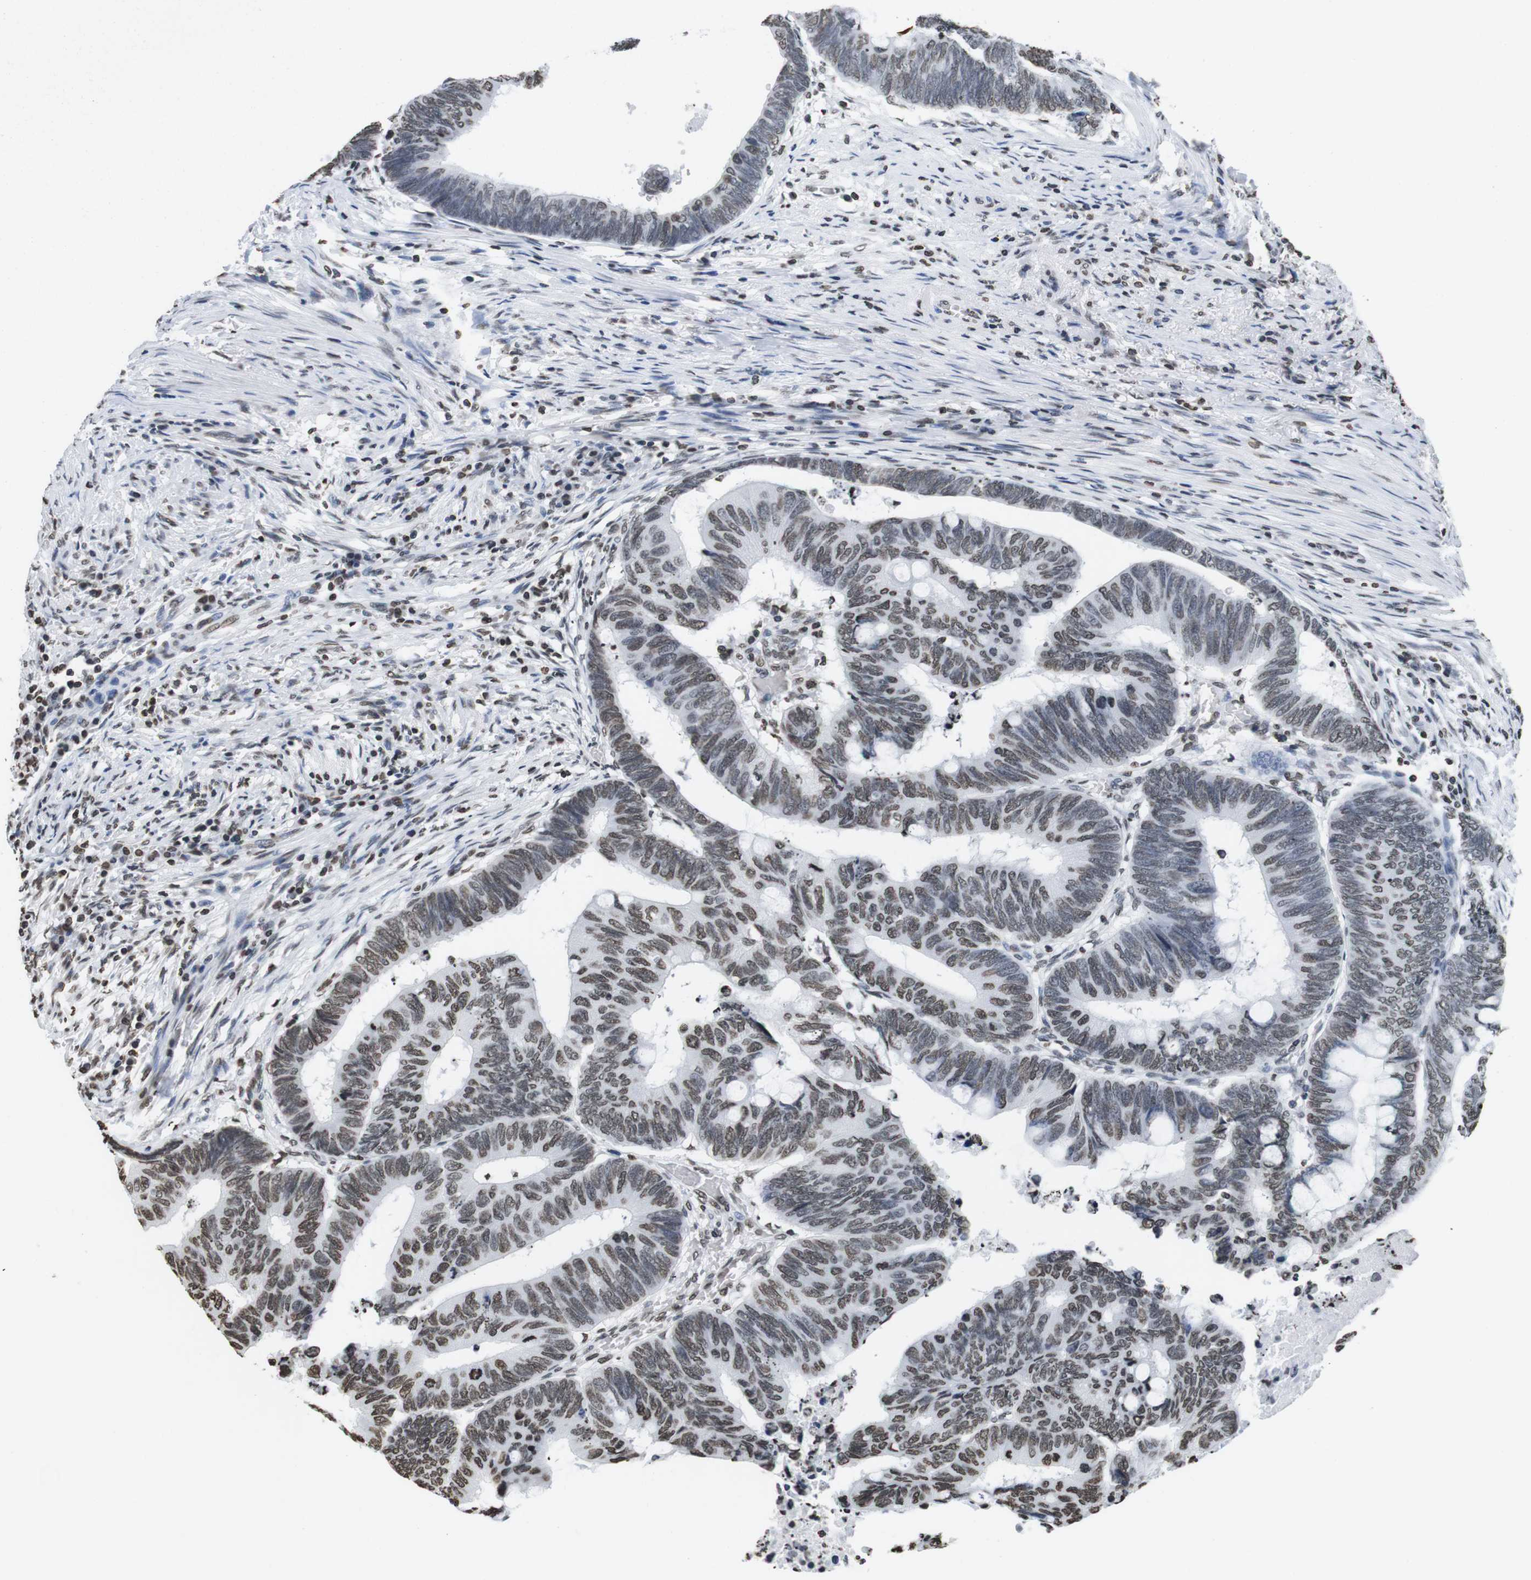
{"staining": {"intensity": "moderate", "quantity": ">75%", "location": "nuclear"}, "tissue": "colorectal cancer", "cell_type": "Tumor cells", "image_type": "cancer", "snomed": [{"axis": "morphology", "description": "Normal tissue, NOS"}, {"axis": "morphology", "description": "Adenocarcinoma, NOS"}, {"axis": "topography", "description": "Rectum"}, {"axis": "topography", "description": "Peripheral nerve tissue"}], "caption": "This micrograph demonstrates colorectal adenocarcinoma stained with immunohistochemistry to label a protein in brown. The nuclear of tumor cells show moderate positivity for the protein. Nuclei are counter-stained blue.", "gene": "BSX", "patient": {"sex": "male", "age": 92}}